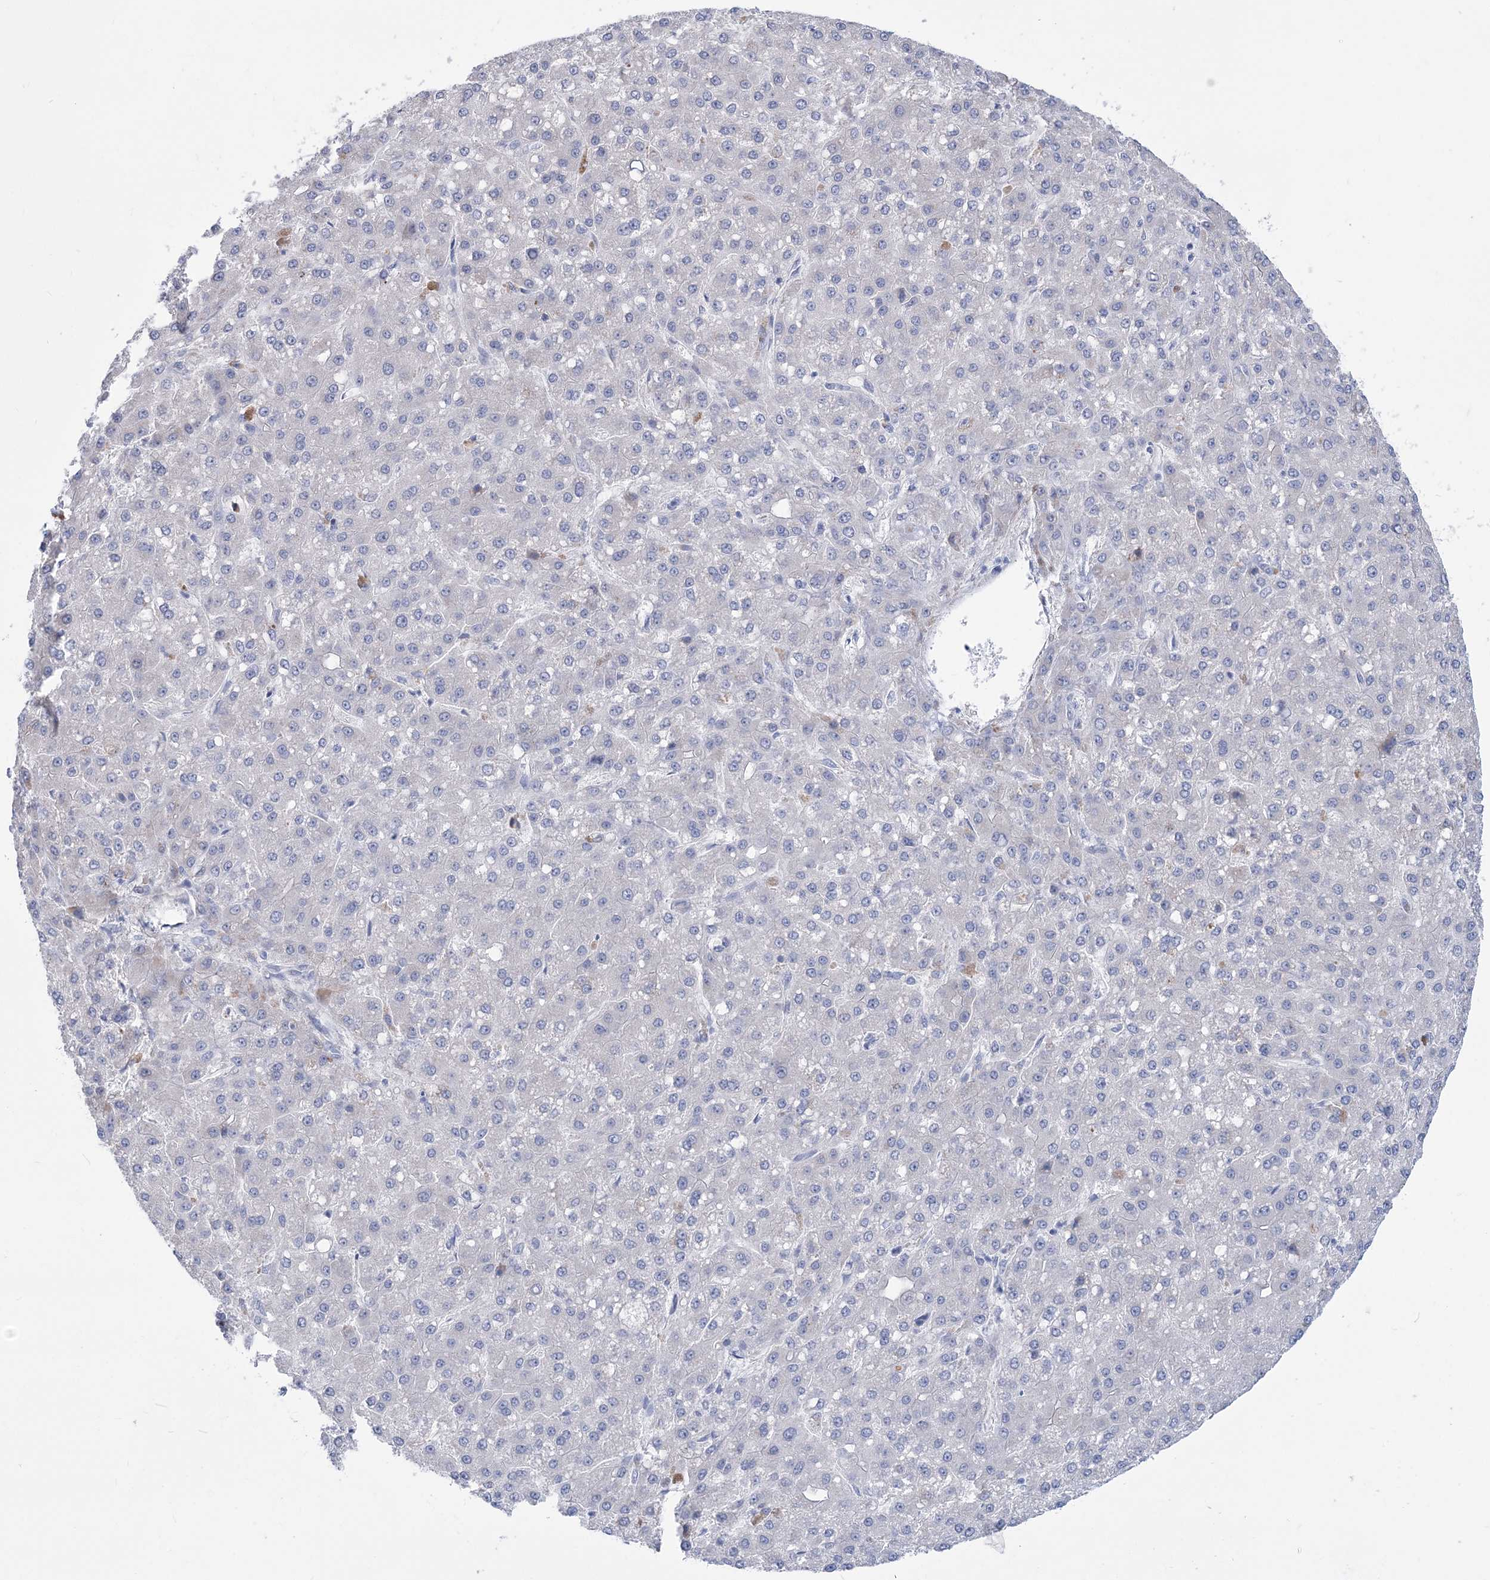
{"staining": {"intensity": "negative", "quantity": "none", "location": "none"}, "tissue": "liver cancer", "cell_type": "Tumor cells", "image_type": "cancer", "snomed": [{"axis": "morphology", "description": "Carcinoma, Hepatocellular, NOS"}, {"axis": "topography", "description": "Liver"}], "caption": "High power microscopy micrograph of an immunohistochemistry (IHC) micrograph of liver hepatocellular carcinoma, revealing no significant expression in tumor cells.", "gene": "WDR74", "patient": {"sex": "male", "age": 67}}